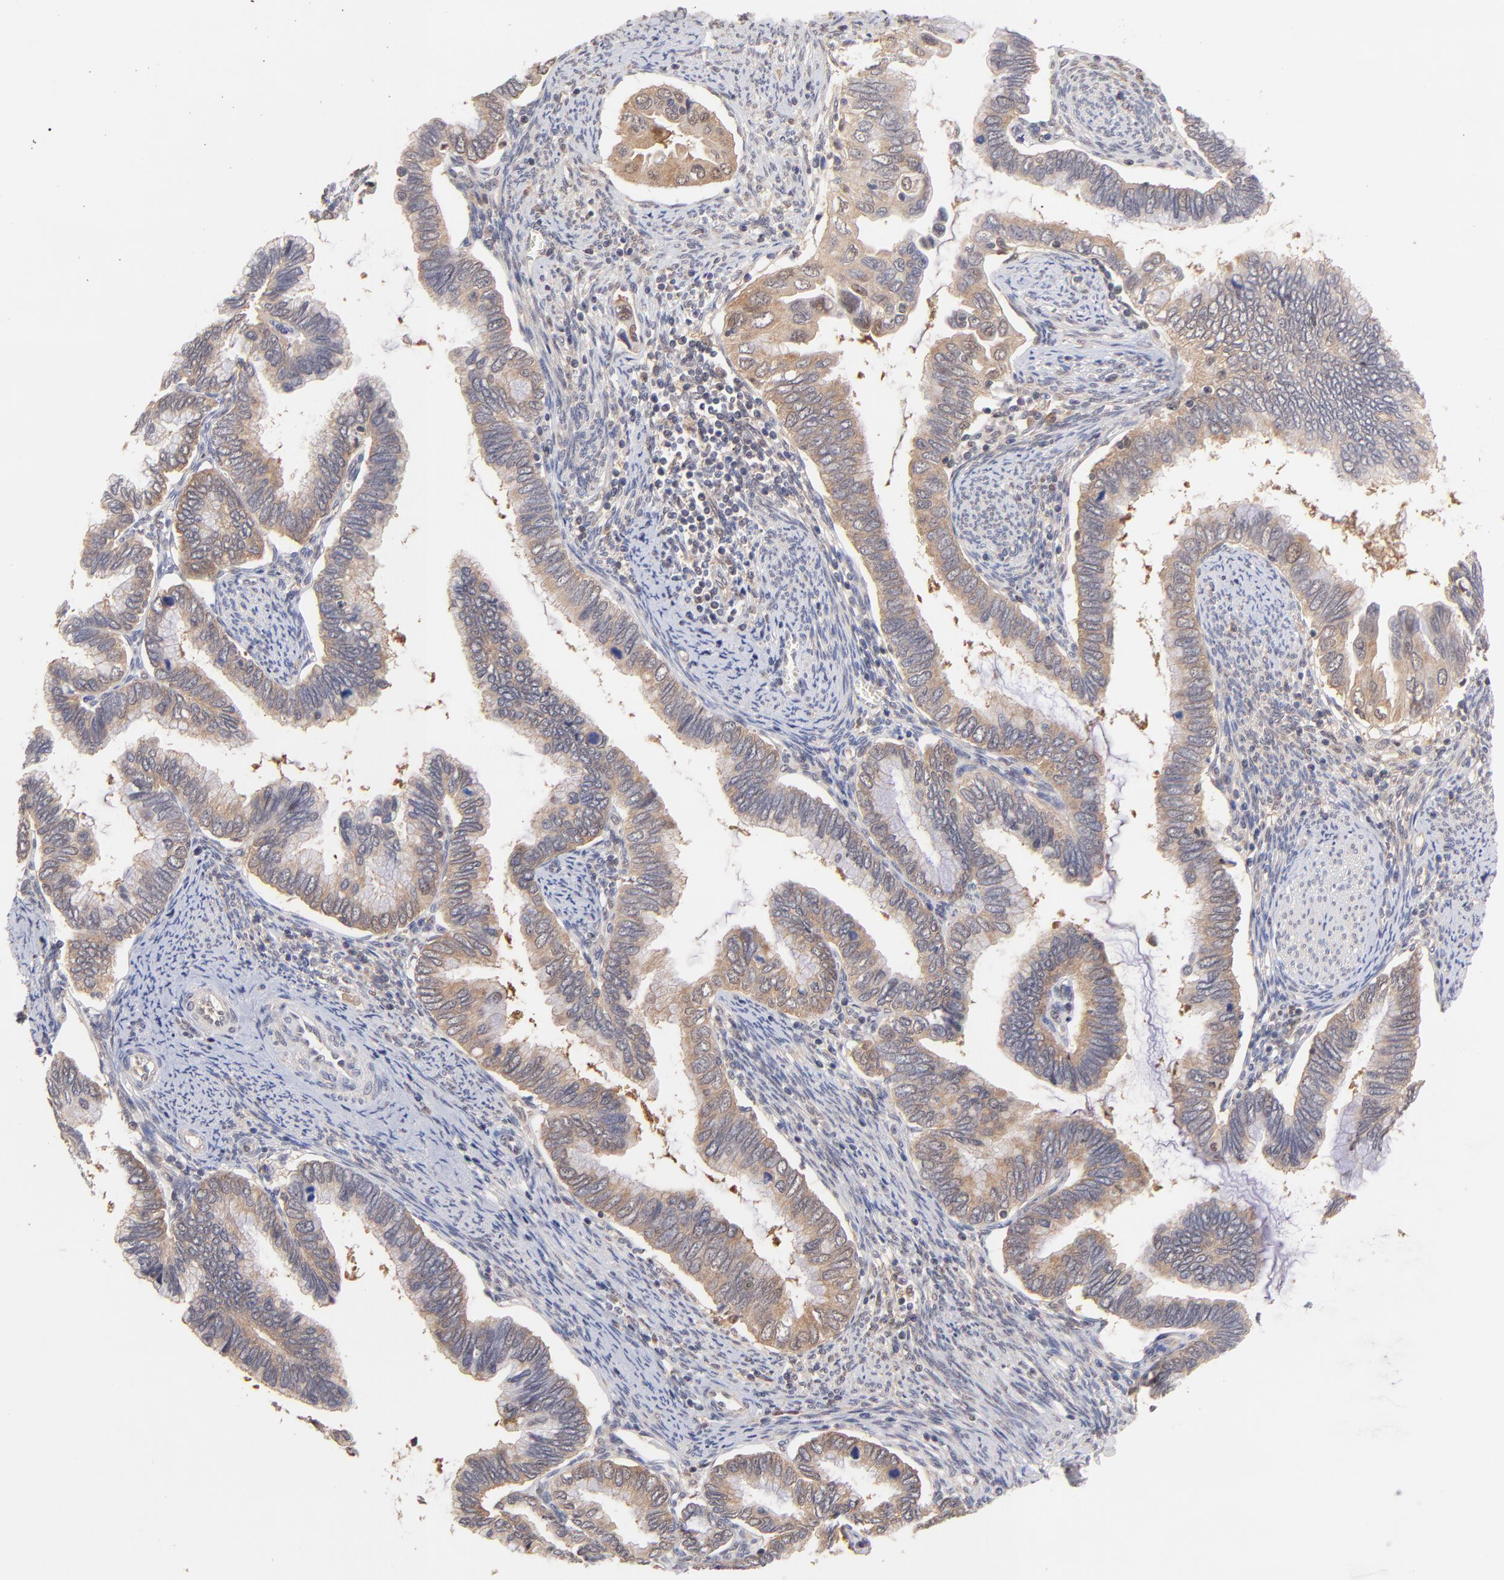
{"staining": {"intensity": "weak", "quantity": ">75%", "location": "cytoplasmic/membranous"}, "tissue": "cervical cancer", "cell_type": "Tumor cells", "image_type": "cancer", "snomed": [{"axis": "morphology", "description": "Adenocarcinoma, NOS"}, {"axis": "topography", "description": "Cervix"}], "caption": "There is low levels of weak cytoplasmic/membranous expression in tumor cells of adenocarcinoma (cervical), as demonstrated by immunohistochemical staining (brown color).", "gene": "PSMD14", "patient": {"sex": "female", "age": 49}}